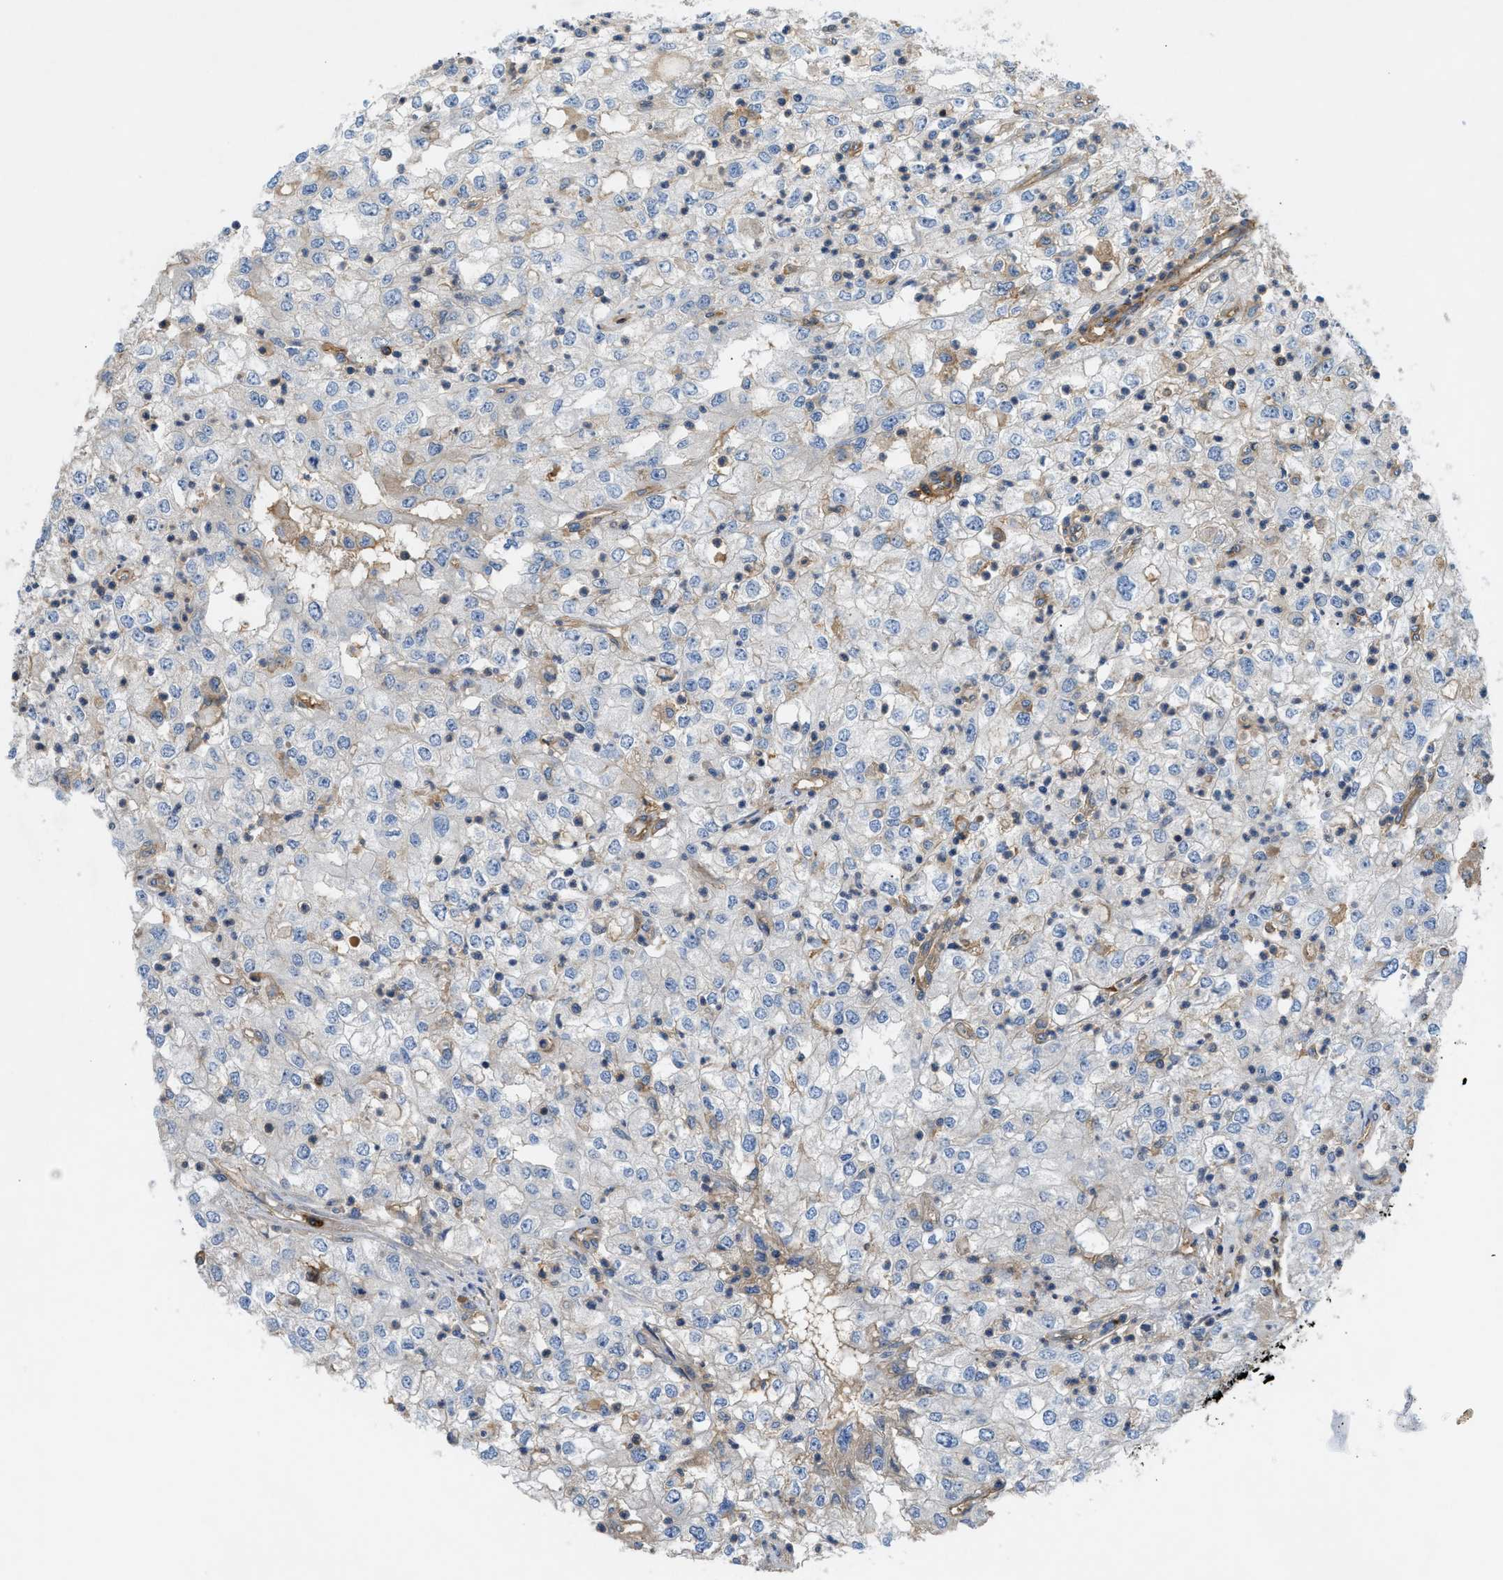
{"staining": {"intensity": "negative", "quantity": "none", "location": "none"}, "tissue": "renal cancer", "cell_type": "Tumor cells", "image_type": "cancer", "snomed": [{"axis": "morphology", "description": "Adenocarcinoma, NOS"}, {"axis": "topography", "description": "Kidney"}], "caption": "Micrograph shows no protein expression in tumor cells of renal cancer (adenocarcinoma) tissue.", "gene": "TRAK2", "patient": {"sex": "female", "age": 54}}